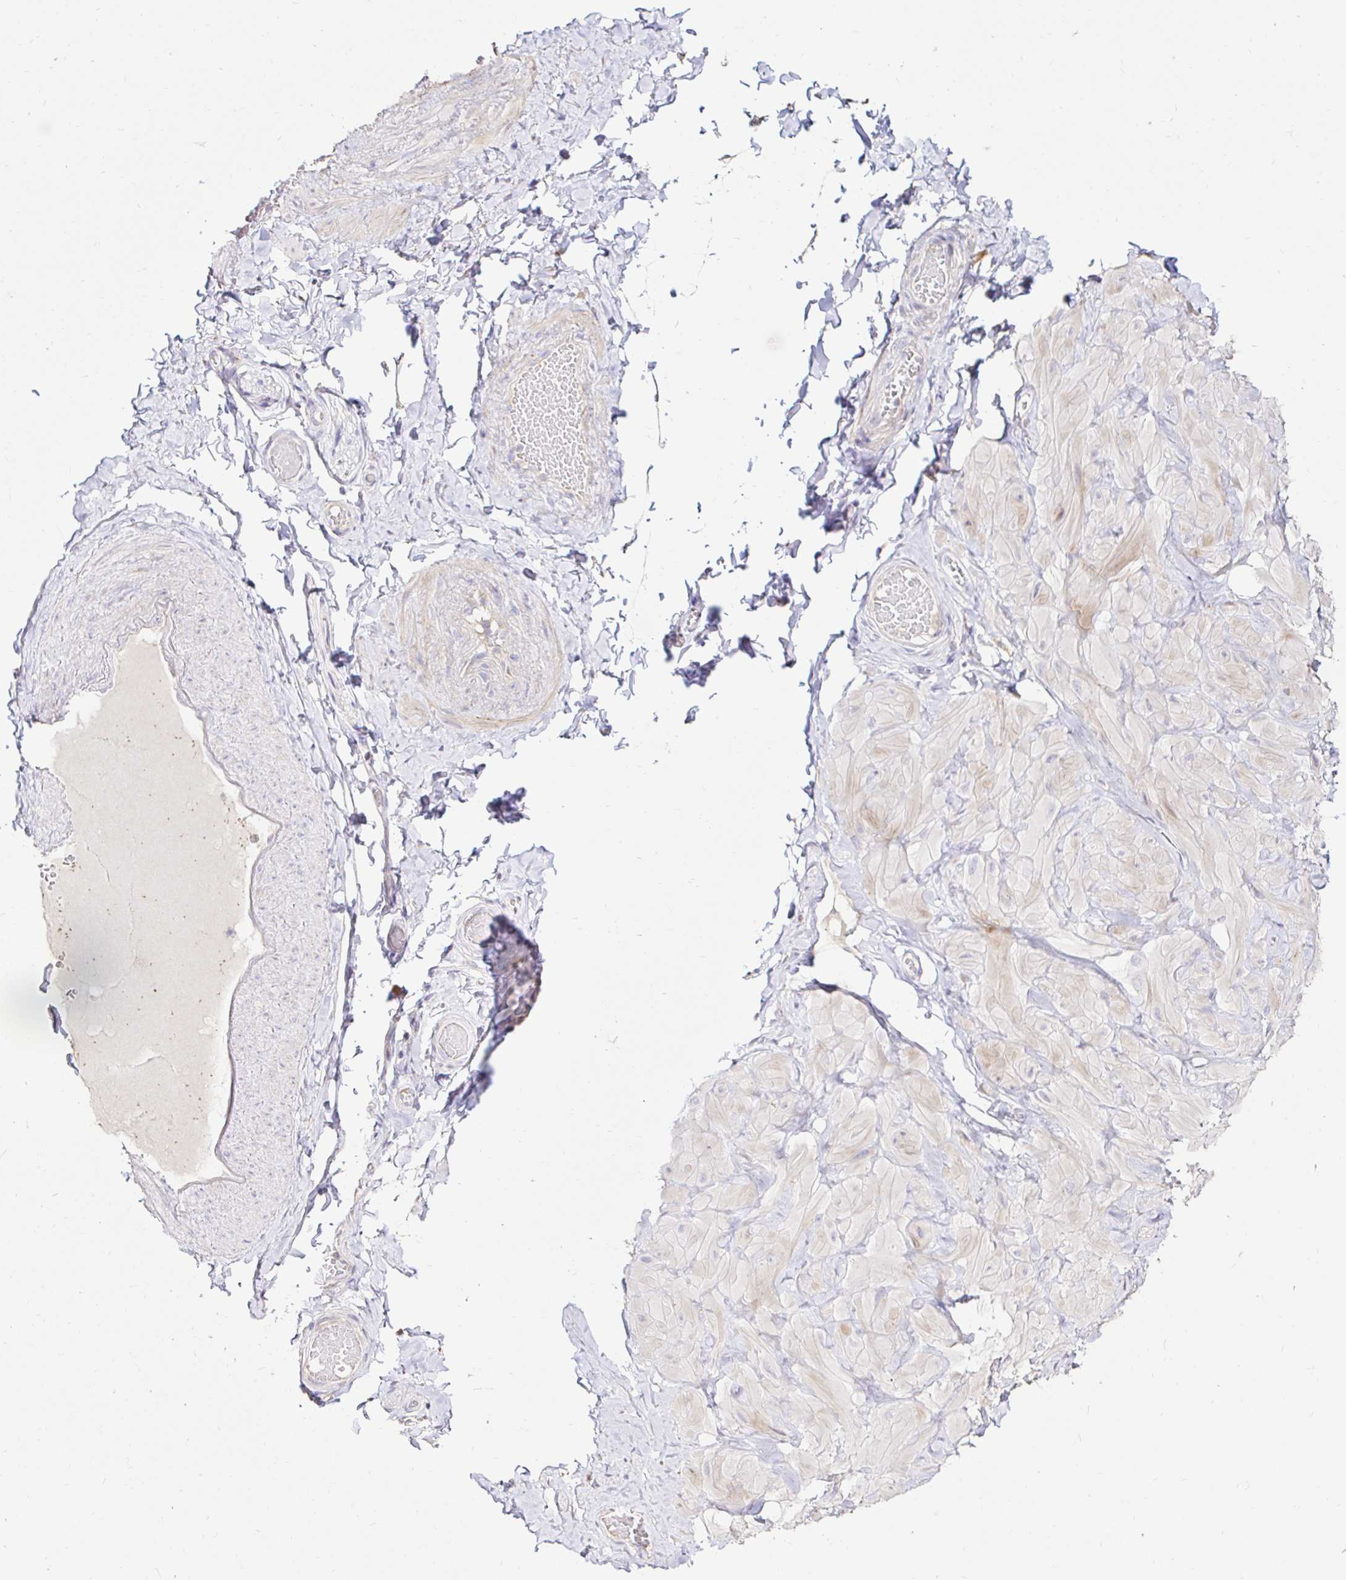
{"staining": {"intensity": "negative", "quantity": "none", "location": "none"}, "tissue": "soft tissue", "cell_type": "Fibroblasts", "image_type": "normal", "snomed": [{"axis": "morphology", "description": "Normal tissue, NOS"}, {"axis": "topography", "description": "Soft tissue"}, {"axis": "topography", "description": "Adipose tissue"}, {"axis": "topography", "description": "Vascular tissue"}, {"axis": "topography", "description": "Peripheral nerve tissue"}], "caption": "Immunohistochemistry image of normal soft tissue stained for a protein (brown), which reveals no staining in fibroblasts. (Brightfield microscopy of DAB (3,3'-diaminobenzidine) immunohistochemistry at high magnification).", "gene": "GALNS", "patient": {"sex": "male", "age": 29}}